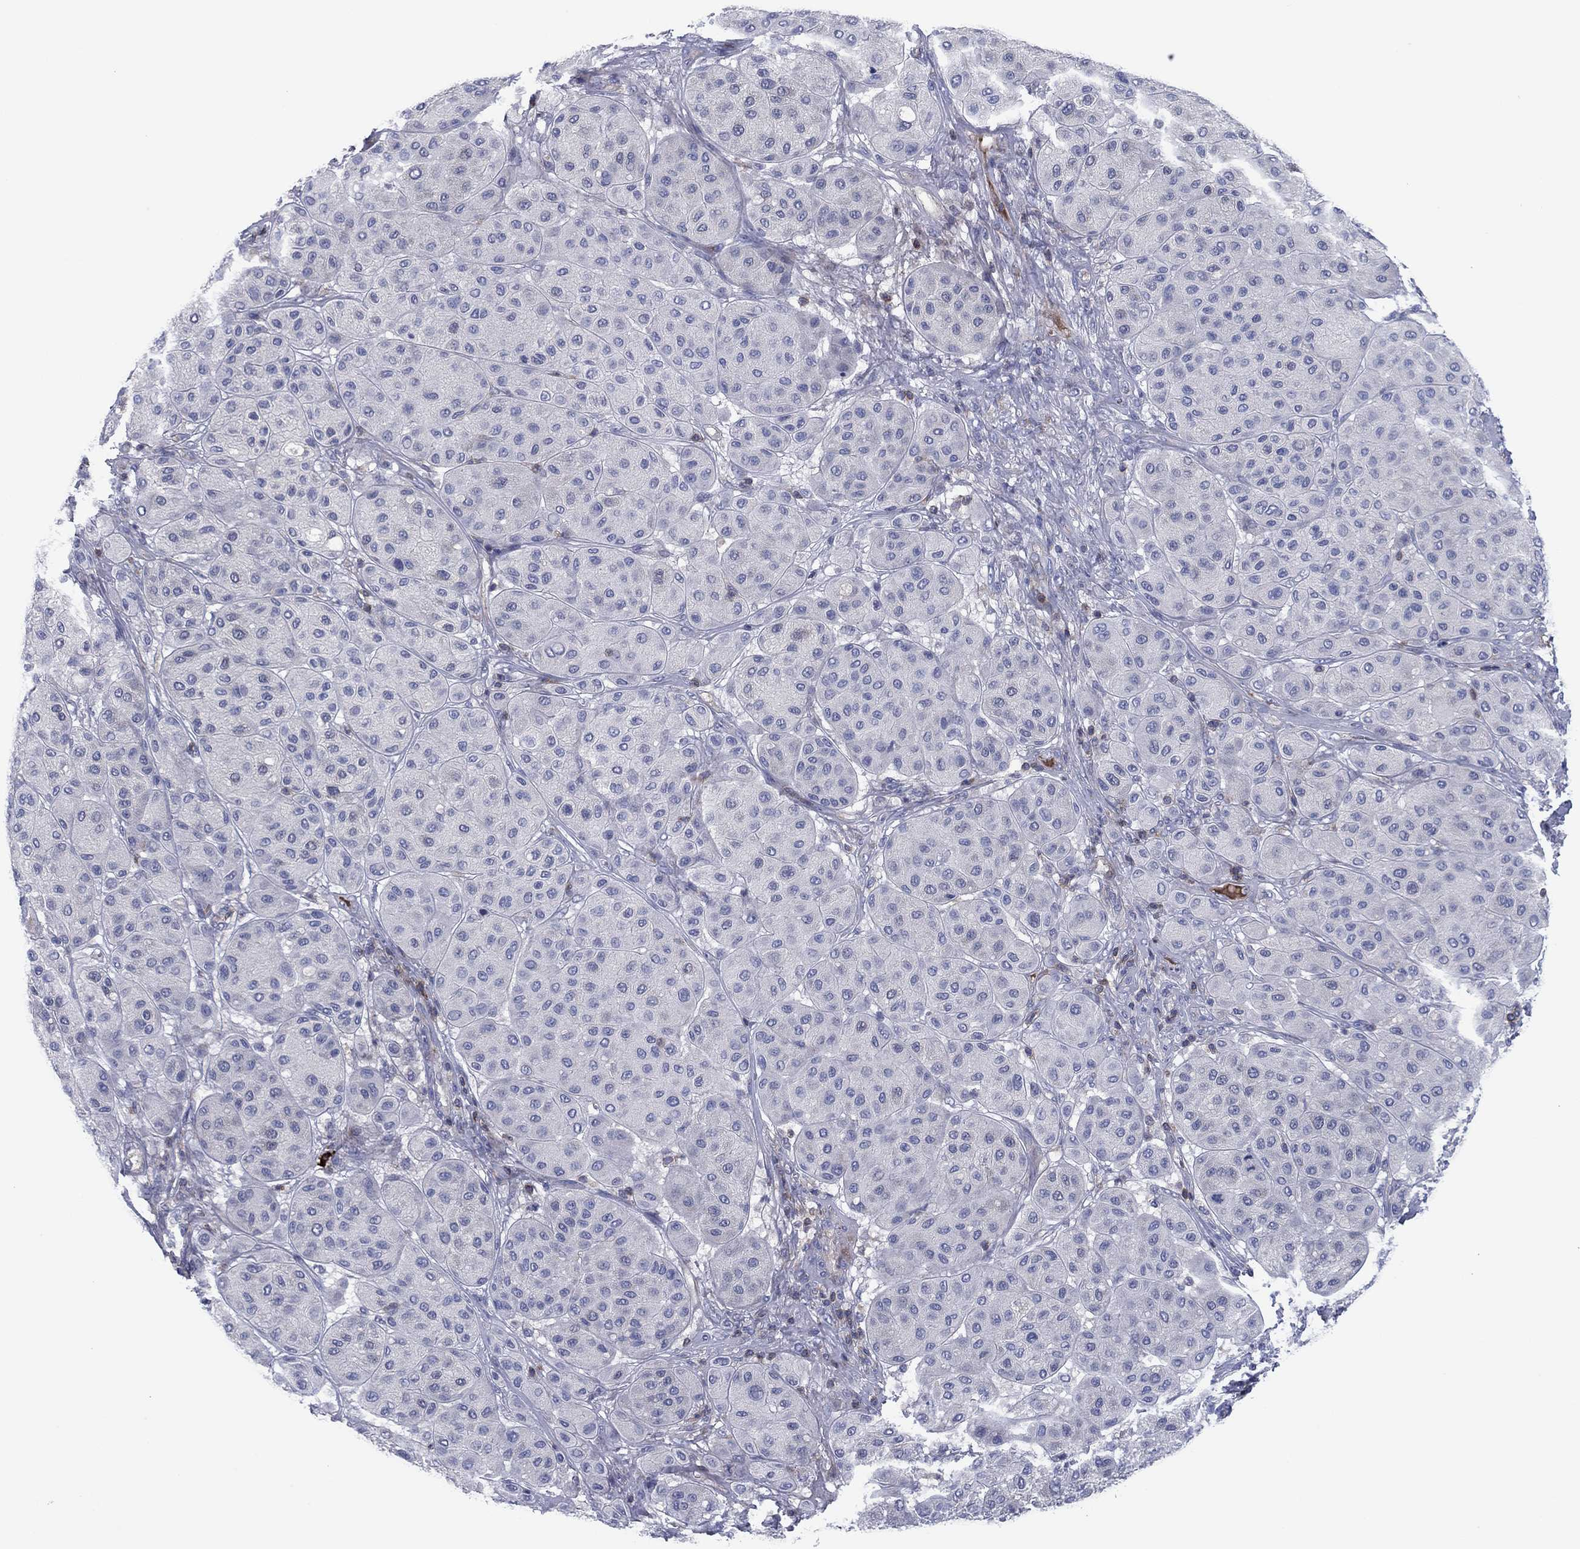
{"staining": {"intensity": "negative", "quantity": "none", "location": "none"}, "tissue": "melanoma", "cell_type": "Tumor cells", "image_type": "cancer", "snomed": [{"axis": "morphology", "description": "Malignant melanoma, Metastatic site"}, {"axis": "topography", "description": "Smooth muscle"}], "caption": "The IHC image has no significant staining in tumor cells of melanoma tissue. (Brightfield microscopy of DAB (3,3'-diaminobenzidine) IHC at high magnification).", "gene": "PVR", "patient": {"sex": "male", "age": 41}}